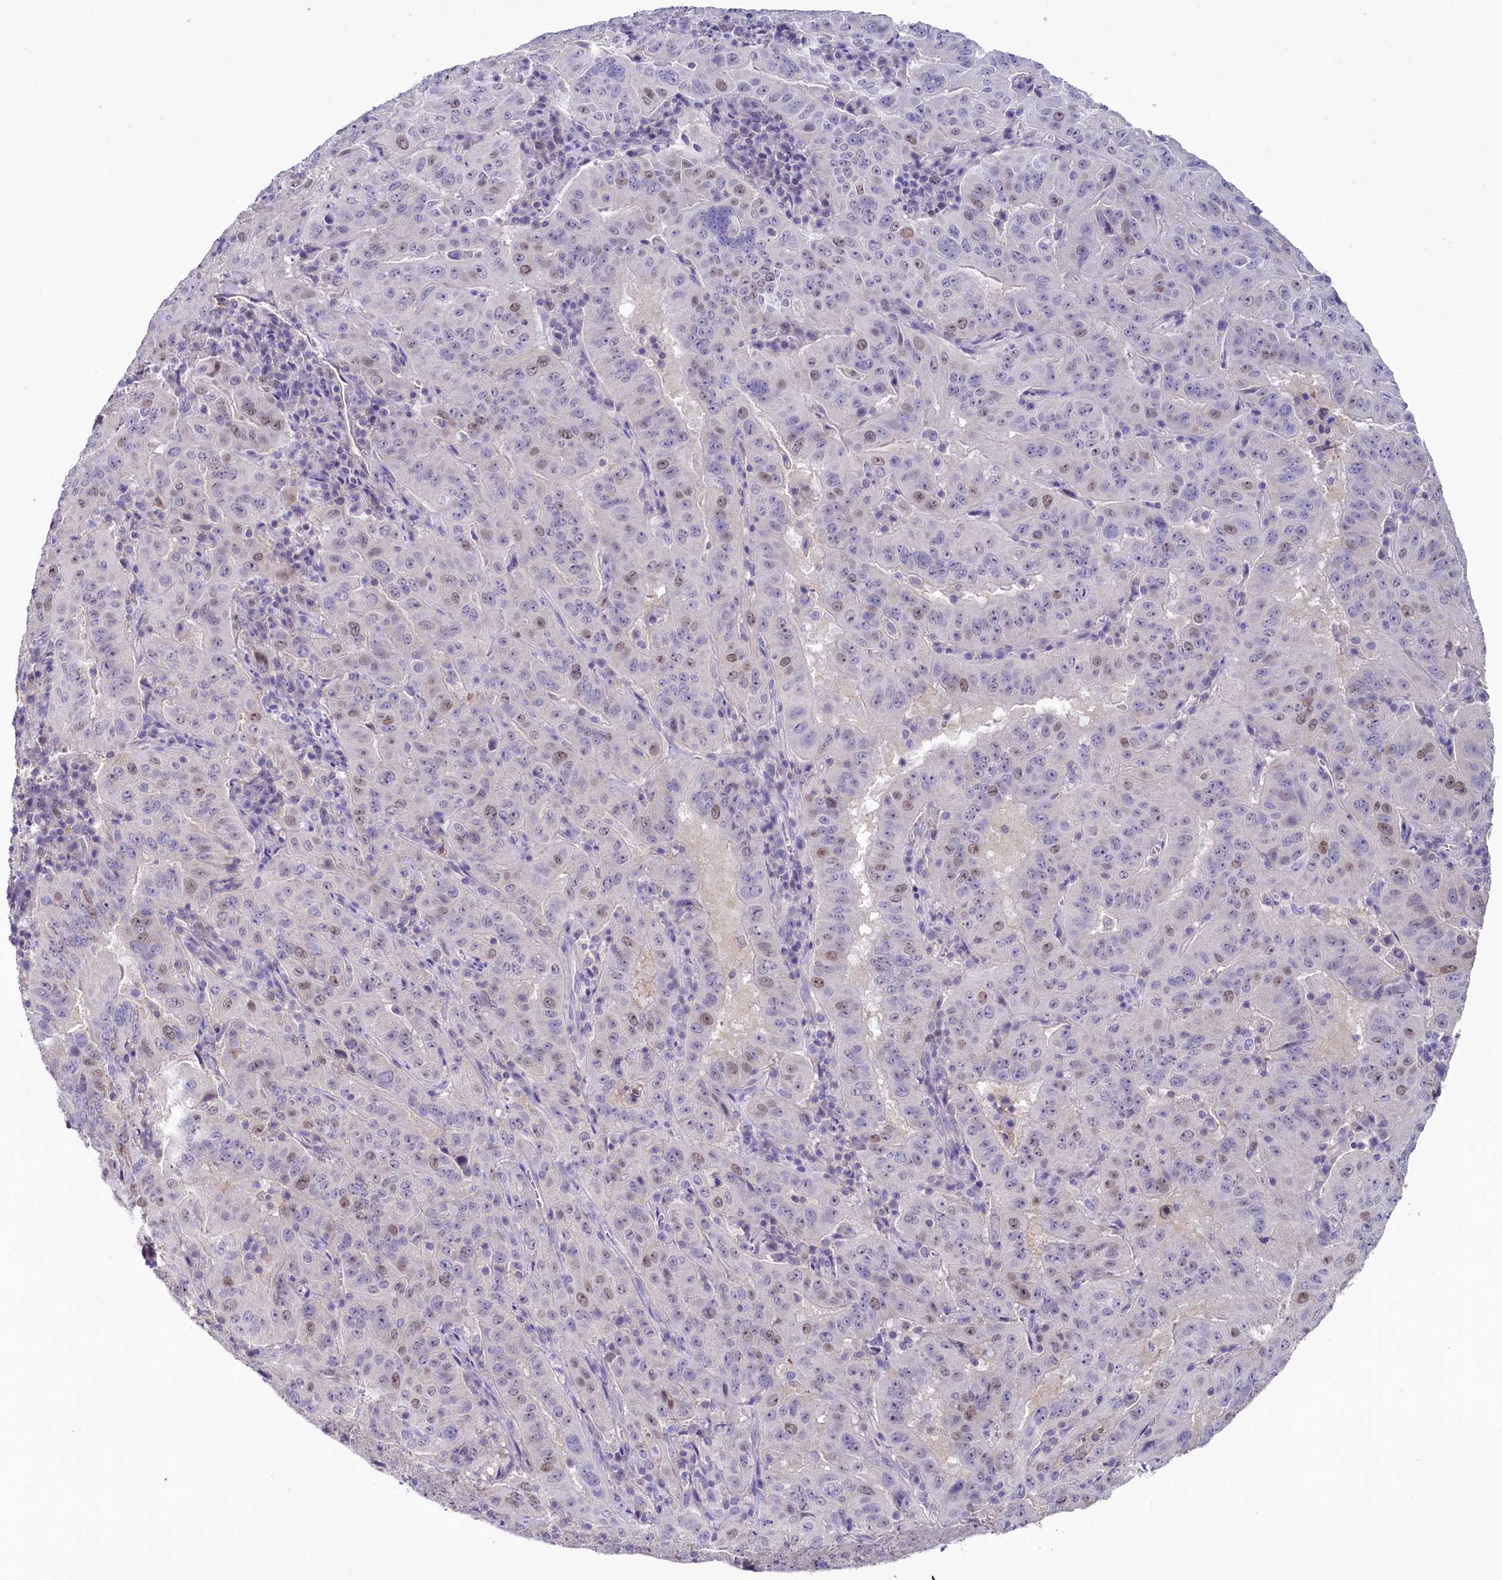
{"staining": {"intensity": "weak", "quantity": "<25%", "location": "nuclear"}, "tissue": "pancreatic cancer", "cell_type": "Tumor cells", "image_type": "cancer", "snomed": [{"axis": "morphology", "description": "Adenocarcinoma, NOS"}, {"axis": "topography", "description": "Pancreas"}], "caption": "The immunohistochemistry image has no significant staining in tumor cells of pancreatic cancer tissue.", "gene": "FAM111B", "patient": {"sex": "male", "age": 63}}